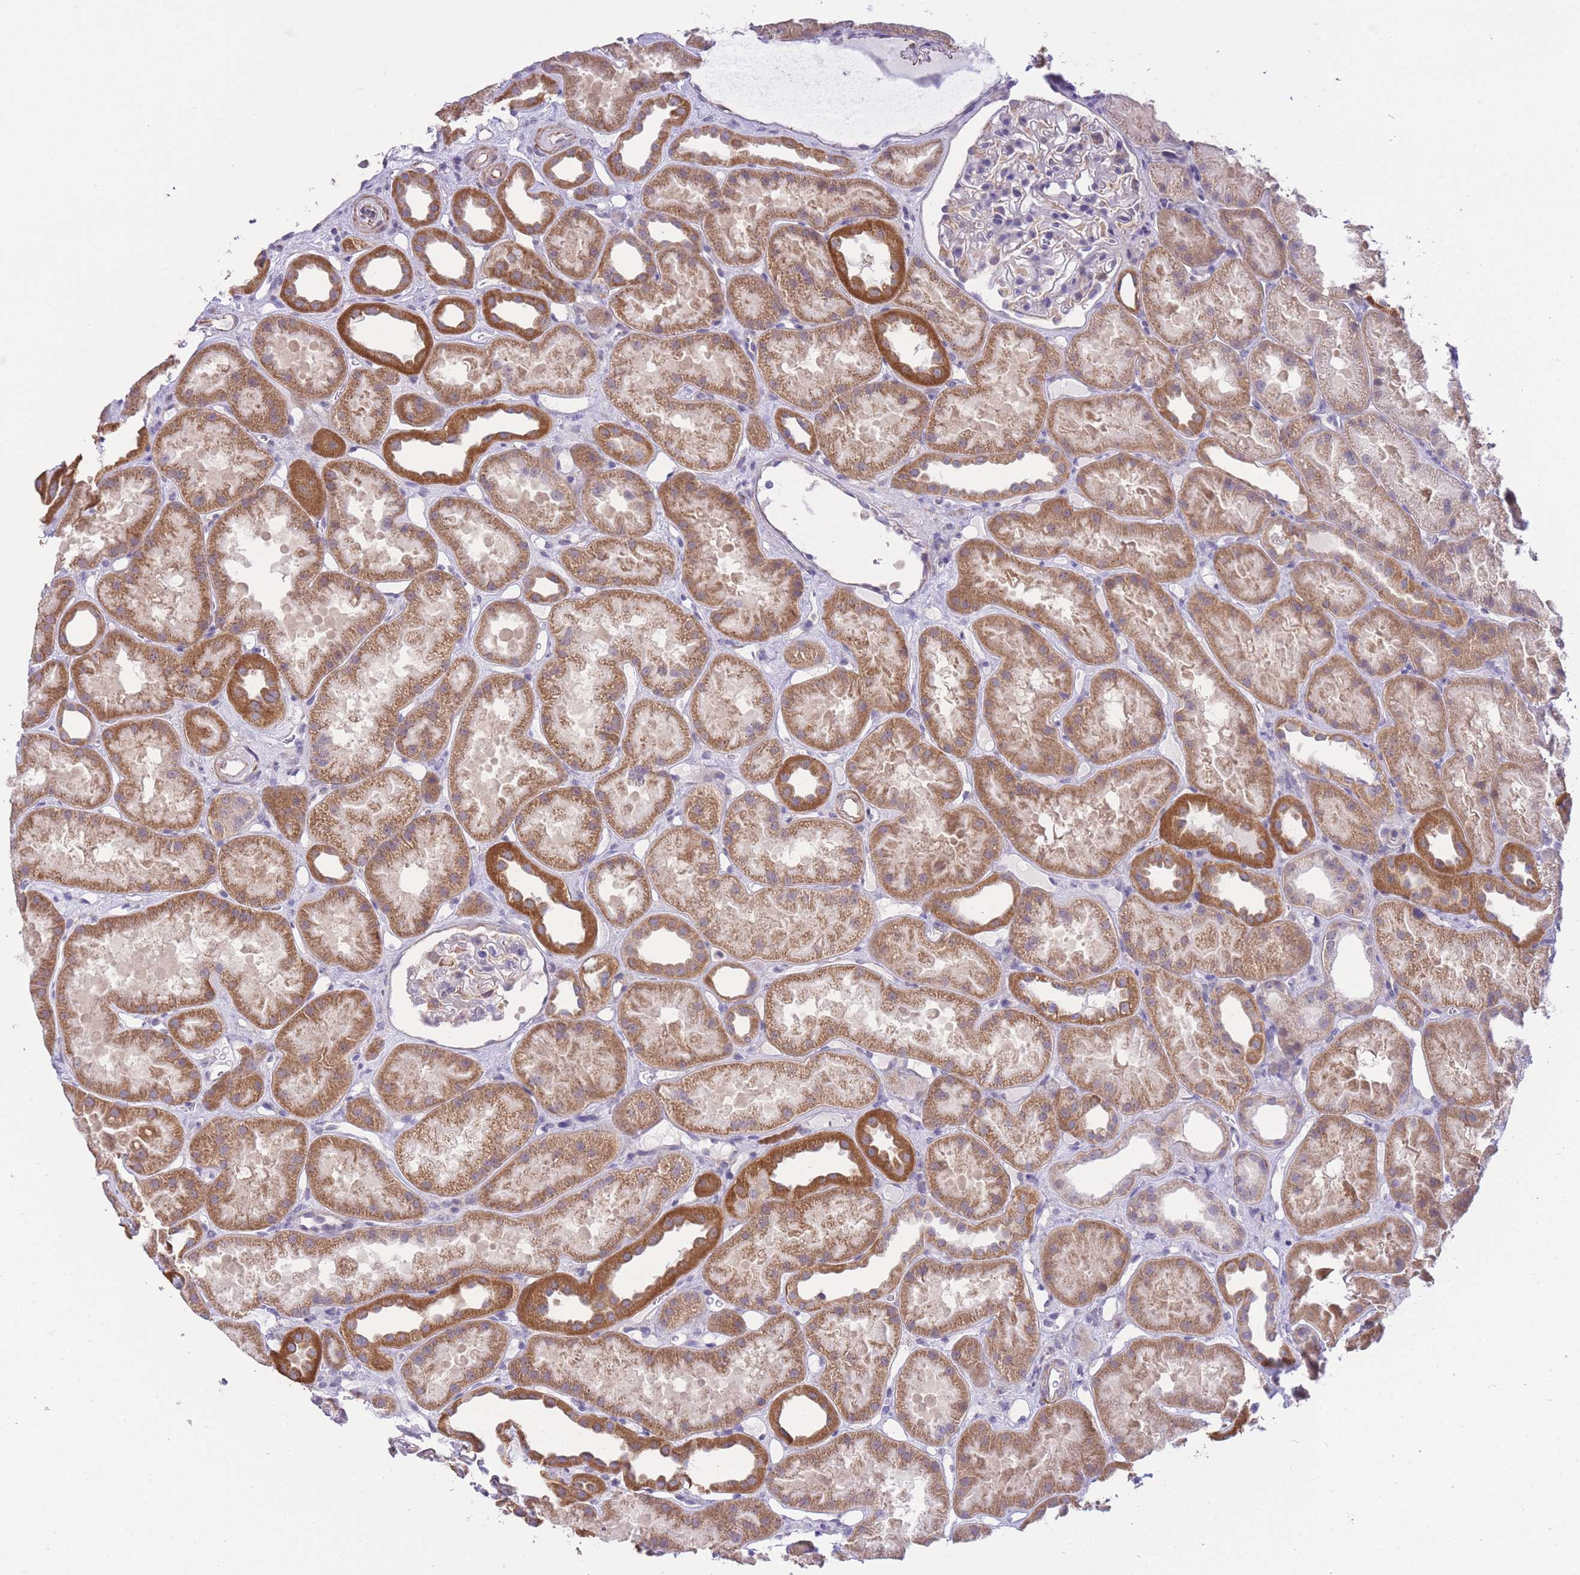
{"staining": {"intensity": "weak", "quantity": "<25%", "location": "cytoplasmic/membranous"}, "tissue": "kidney", "cell_type": "Cells in glomeruli", "image_type": "normal", "snomed": [{"axis": "morphology", "description": "Normal tissue, NOS"}, {"axis": "topography", "description": "Kidney"}], "caption": "Immunohistochemical staining of benign human kidney shows no significant positivity in cells in glomeruli. Nuclei are stained in blue.", "gene": "CTBP1", "patient": {"sex": "male", "age": 61}}